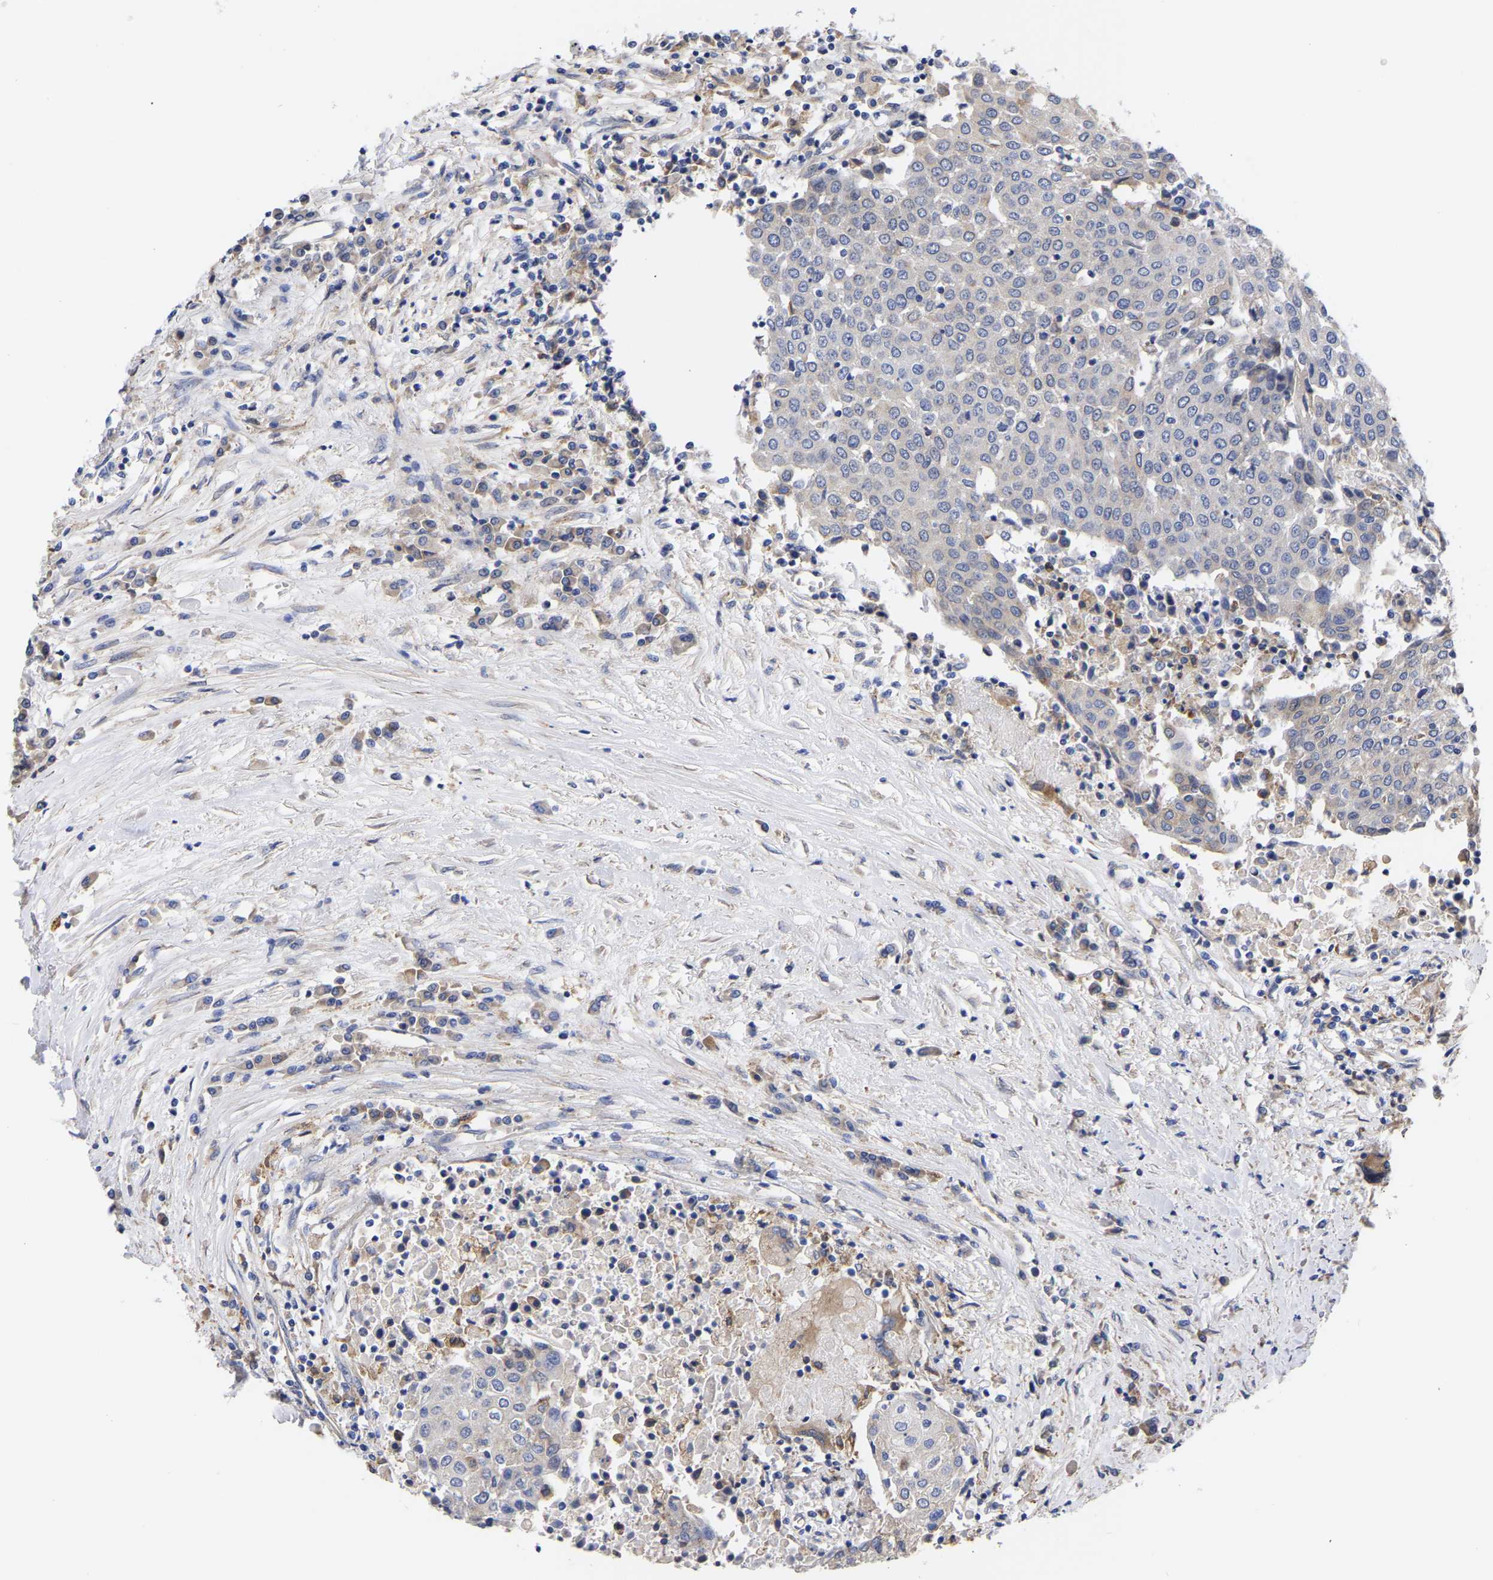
{"staining": {"intensity": "weak", "quantity": "<25%", "location": "cytoplasmic/membranous"}, "tissue": "urothelial cancer", "cell_type": "Tumor cells", "image_type": "cancer", "snomed": [{"axis": "morphology", "description": "Urothelial carcinoma, High grade"}, {"axis": "topography", "description": "Urinary bladder"}], "caption": "High power microscopy micrograph of an immunohistochemistry (IHC) photomicrograph of urothelial cancer, revealing no significant staining in tumor cells.", "gene": "CFAP298", "patient": {"sex": "female", "age": 85}}